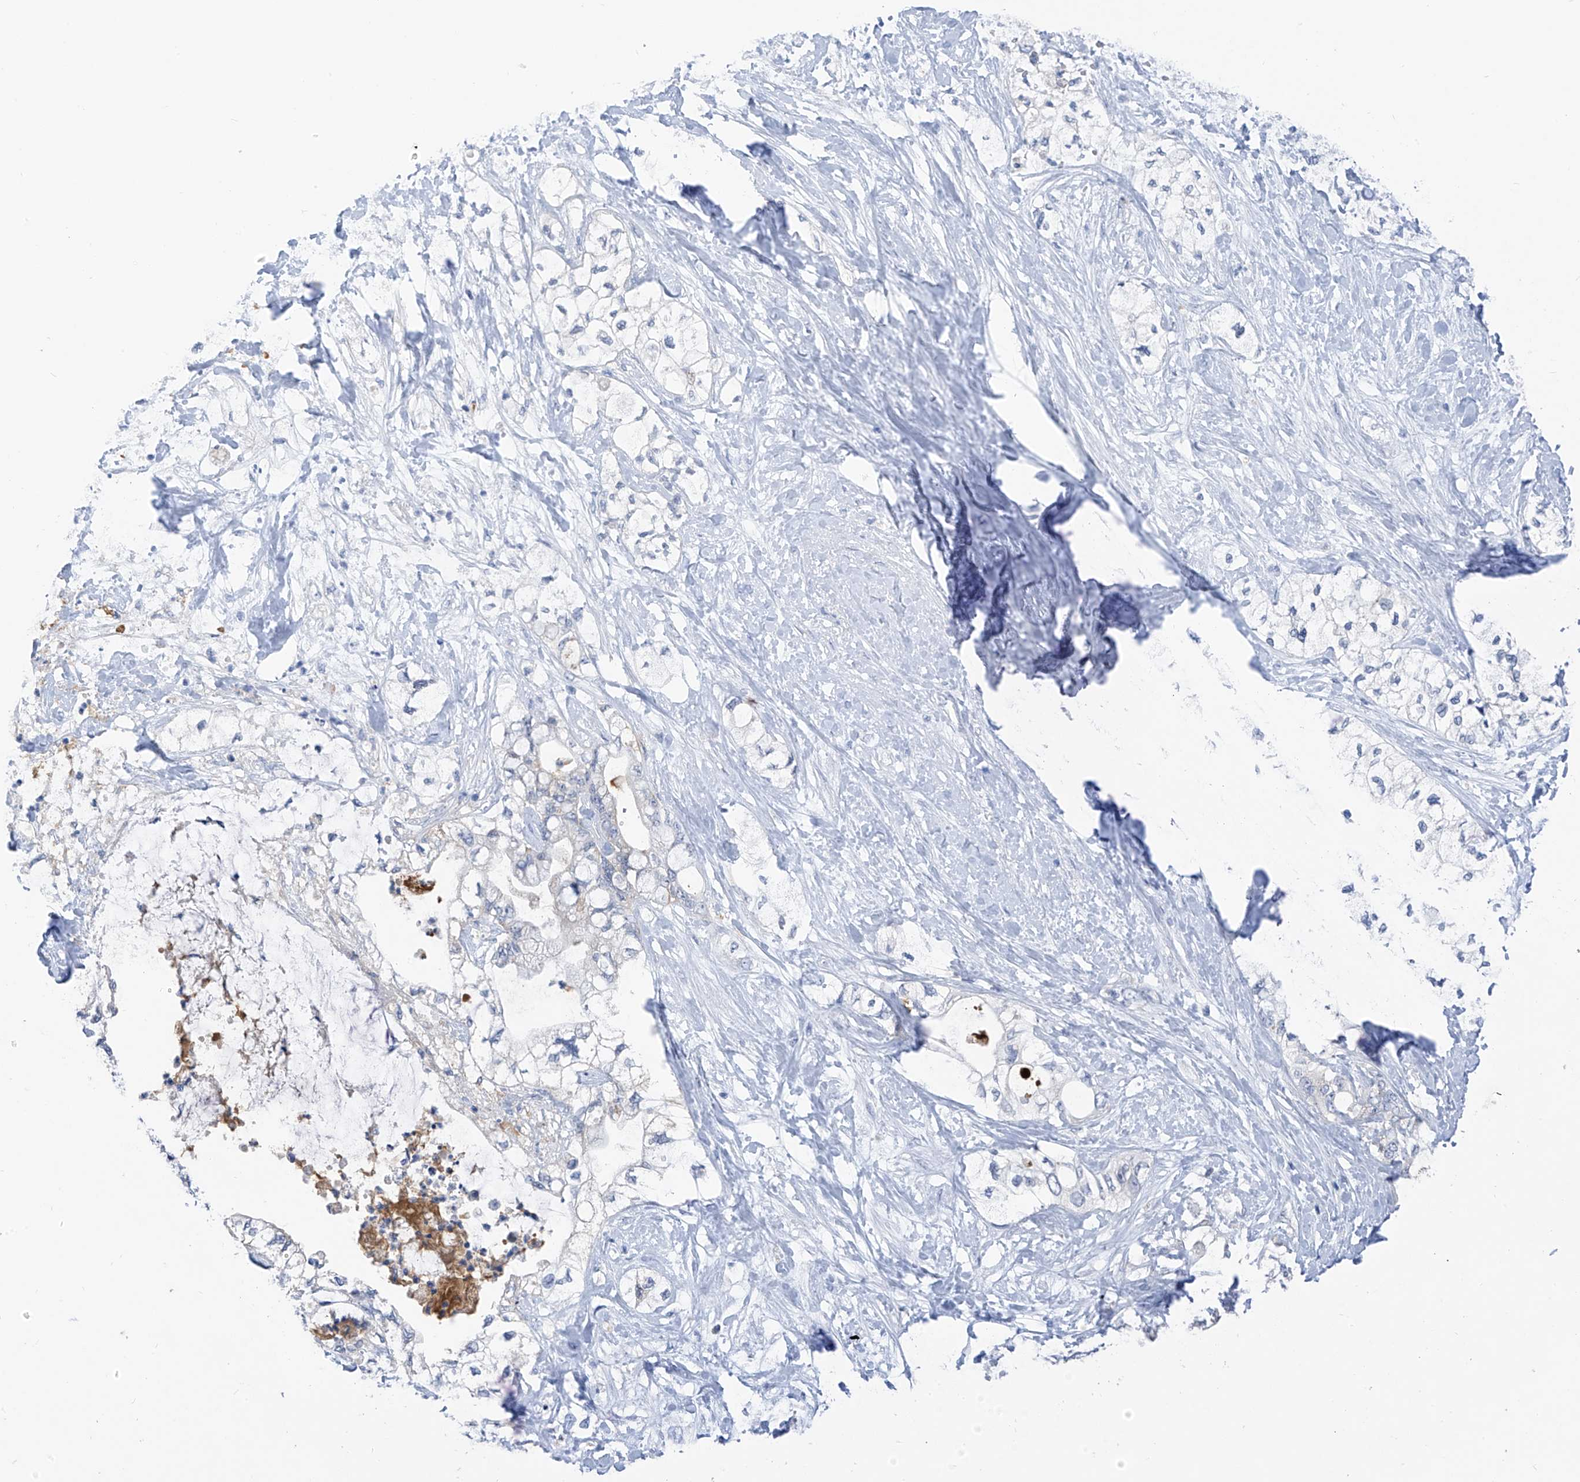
{"staining": {"intensity": "negative", "quantity": "none", "location": "none"}, "tissue": "pancreatic cancer", "cell_type": "Tumor cells", "image_type": "cancer", "snomed": [{"axis": "morphology", "description": "Adenocarcinoma, NOS"}, {"axis": "topography", "description": "Pancreas"}], "caption": "This is an IHC photomicrograph of pancreatic cancer. There is no staining in tumor cells.", "gene": "LDAH", "patient": {"sex": "male", "age": 70}}